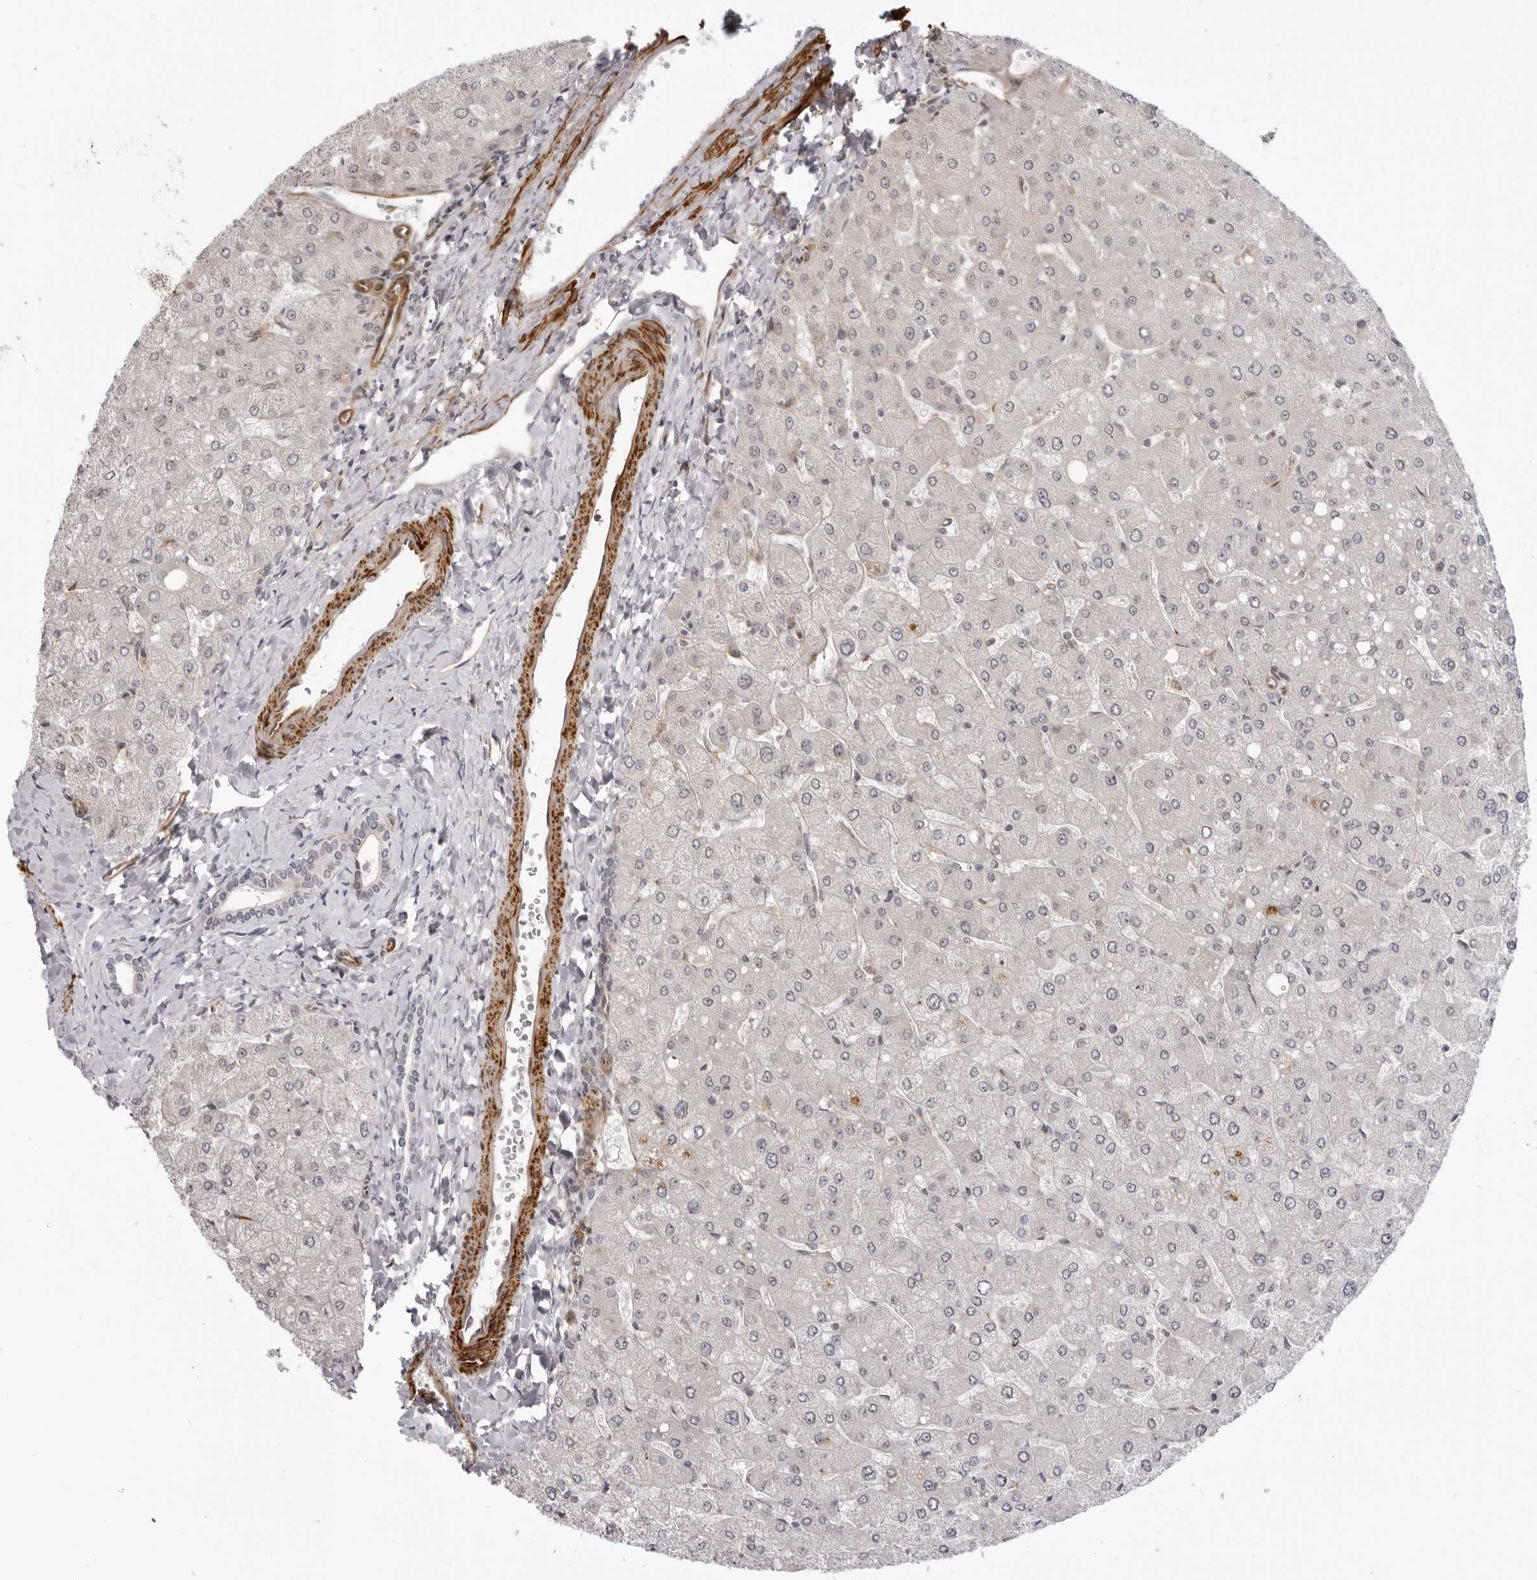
{"staining": {"intensity": "negative", "quantity": "none", "location": "none"}, "tissue": "liver", "cell_type": "Cholangiocytes", "image_type": "normal", "snomed": [{"axis": "morphology", "description": "Normal tissue, NOS"}, {"axis": "topography", "description": "Liver"}], "caption": "This image is of unremarkable liver stained with immunohistochemistry (IHC) to label a protein in brown with the nuclei are counter-stained blue. There is no expression in cholangiocytes. (Stains: DAB immunohistochemistry with hematoxylin counter stain, Microscopy: brightfield microscopy at high magnification).", "gene": "SRGAP2", "patient": {"sex": "male", "age": 55}}